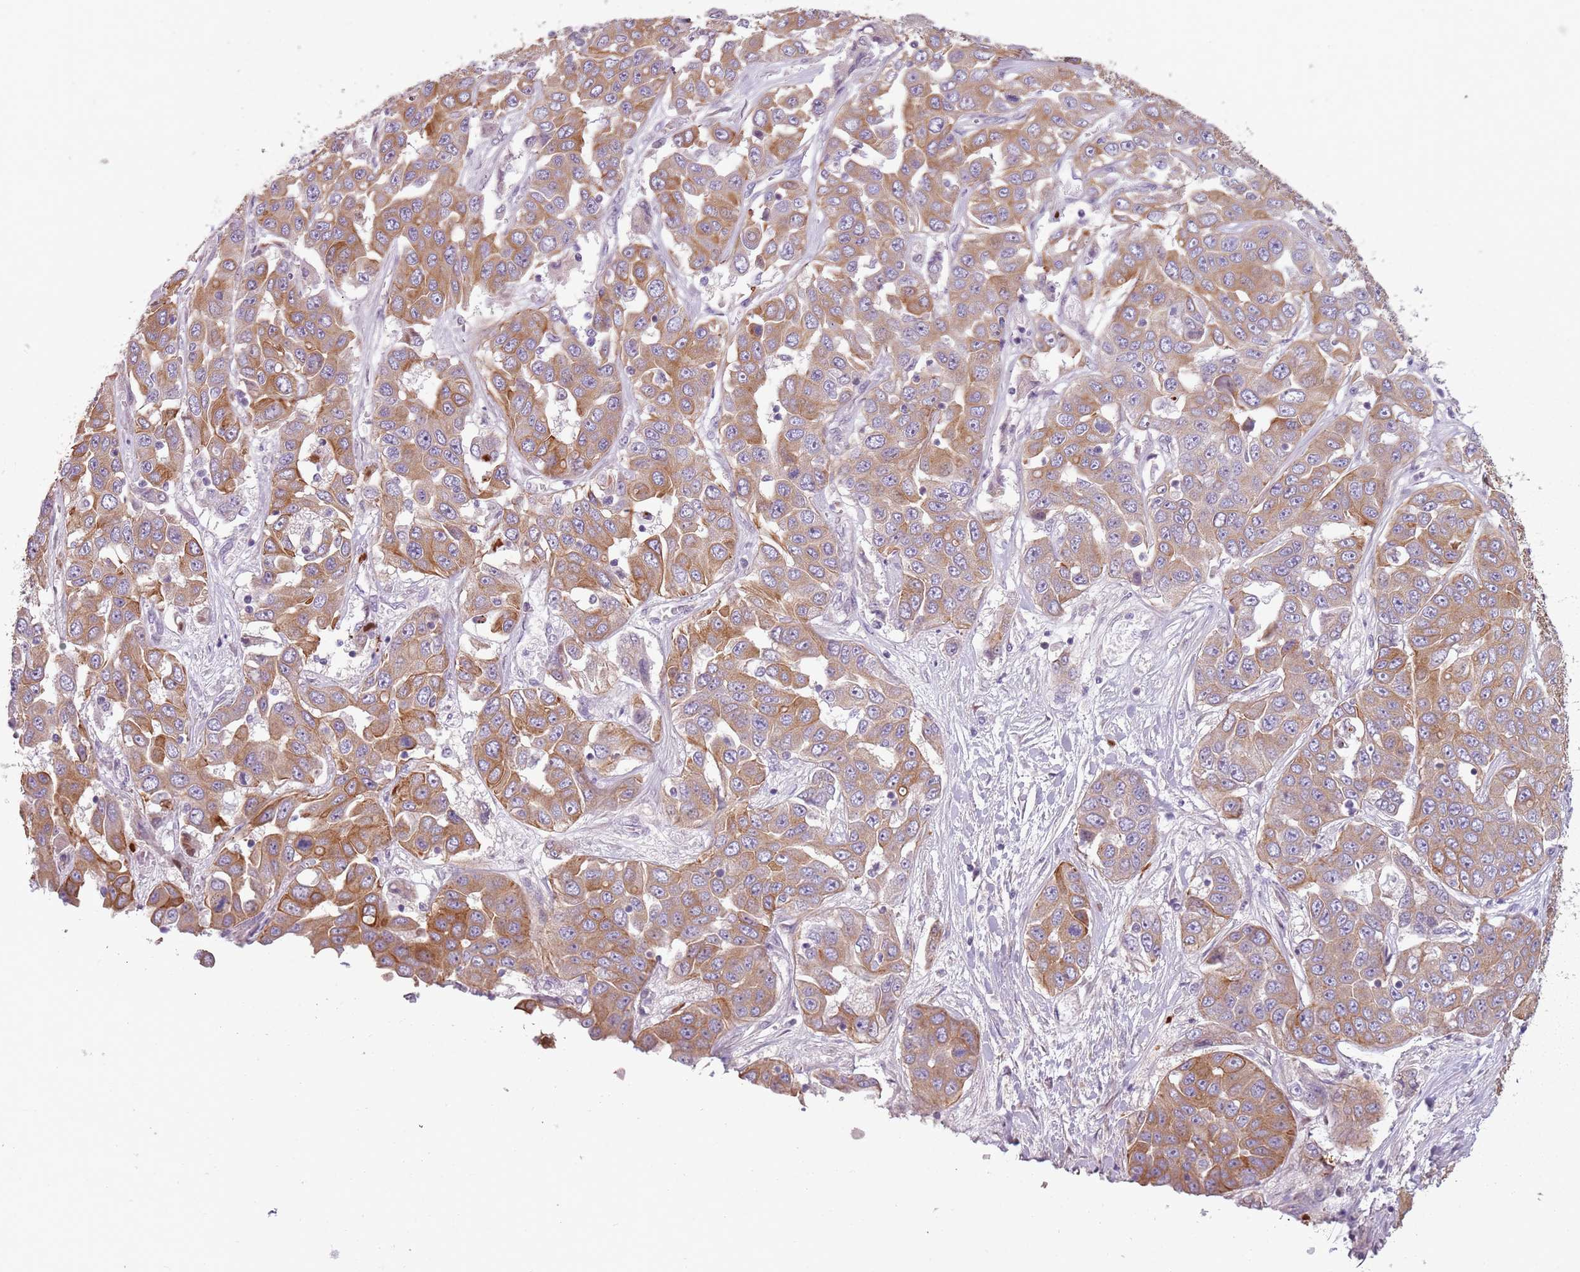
{"staining": {"intensity": "moderate", "quantity": ">75%", "location": "cytoplasmic/membranous"}, "tissue": "liver cancer", "cell_type": "Tumor cells", "image_type": "cancer", "snomed": [{"axis": "morphology", "description": "Cholangiocarcinoma"}, {"axis": "topography", "description": "Liver"}], "caption": "DAB (3,3'-diaminobenzidine) immunohistochemical staining of cholangiocarcinoma (liver) demonstrates moderate cytoplasmic/membranous protein staining in approximately >75% of tumor cells.", "gene": "TLCD2", "patient": {"sex": "female", "age": 52}}